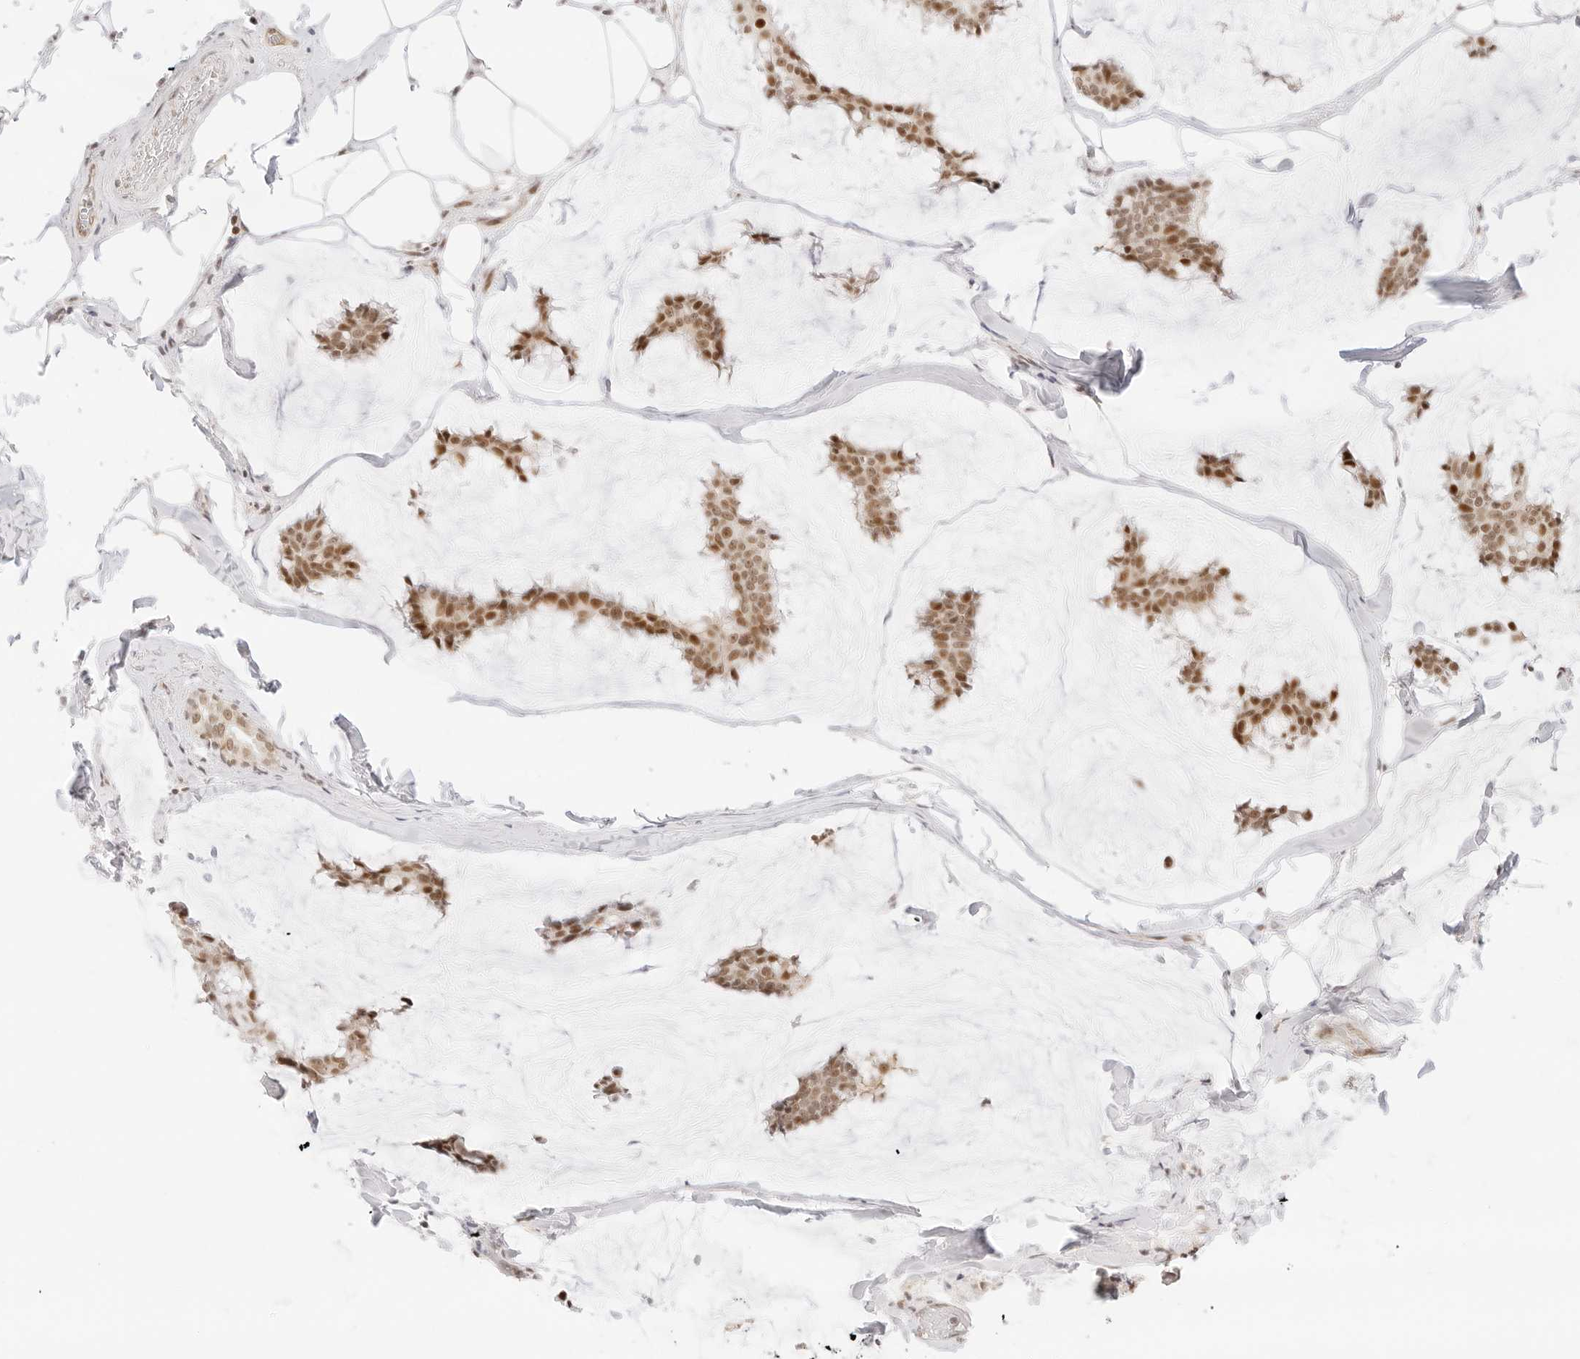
{"staining": {"intensity": "moderate", "quantity": ">75%", "location": "nuclear"}, "tissue": "breast cancer", "cell_type": "Tumor cells", "image_type": "cancer", "snomed": [{"axis": "morphology", "description": "Duct carcinoma"}, {"axis": "topography", "description": "Breast"}], "caption": "Intraductal carcinoma (breast) stained with immunohistochemistry reveals moderate nuclear expression in about >75% of tumor cells. (brown staining indicates protein expression, while blue staining denotes nuclei).", "gene": "ITGA6", "patient": {"sex": "female", "age": 93}}